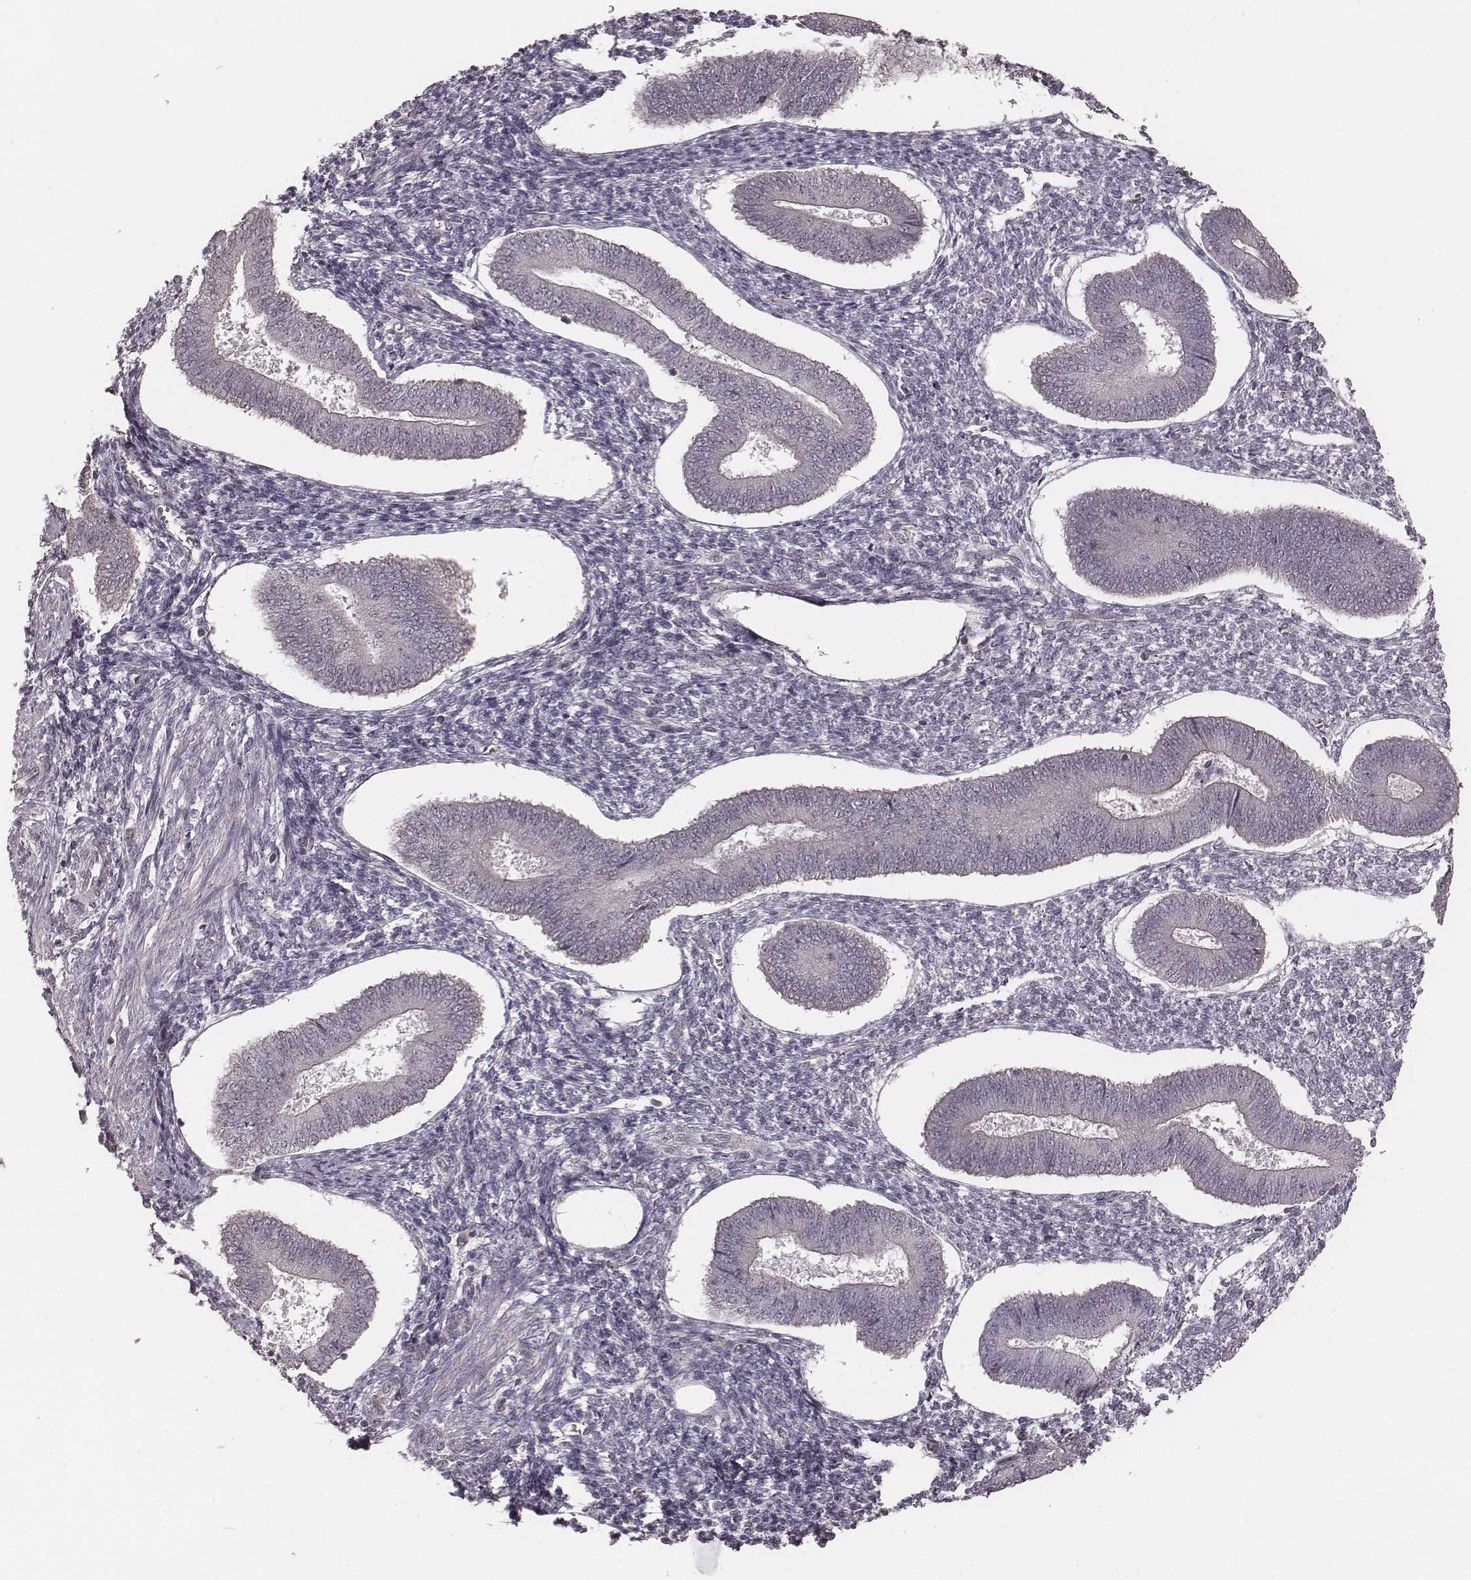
{"staining": {"intensity": "negative", "quantity": "none", "location": "none"}, "tissue": "endometrium", "cell_type": "Cells in endometrial stroma", "image_type": "normal", "snomed": [{"axis": "morphology", "description": "Normal tissue, NOS"}, {"axis": "topography", "description": "Endometrium"}], "caption": "Protein analysis of normal endometrium shows no significant expression in cells in endometrial stroma.", "gene": "SLC7A4", "patient": {"sex": "female", "age": 42}}